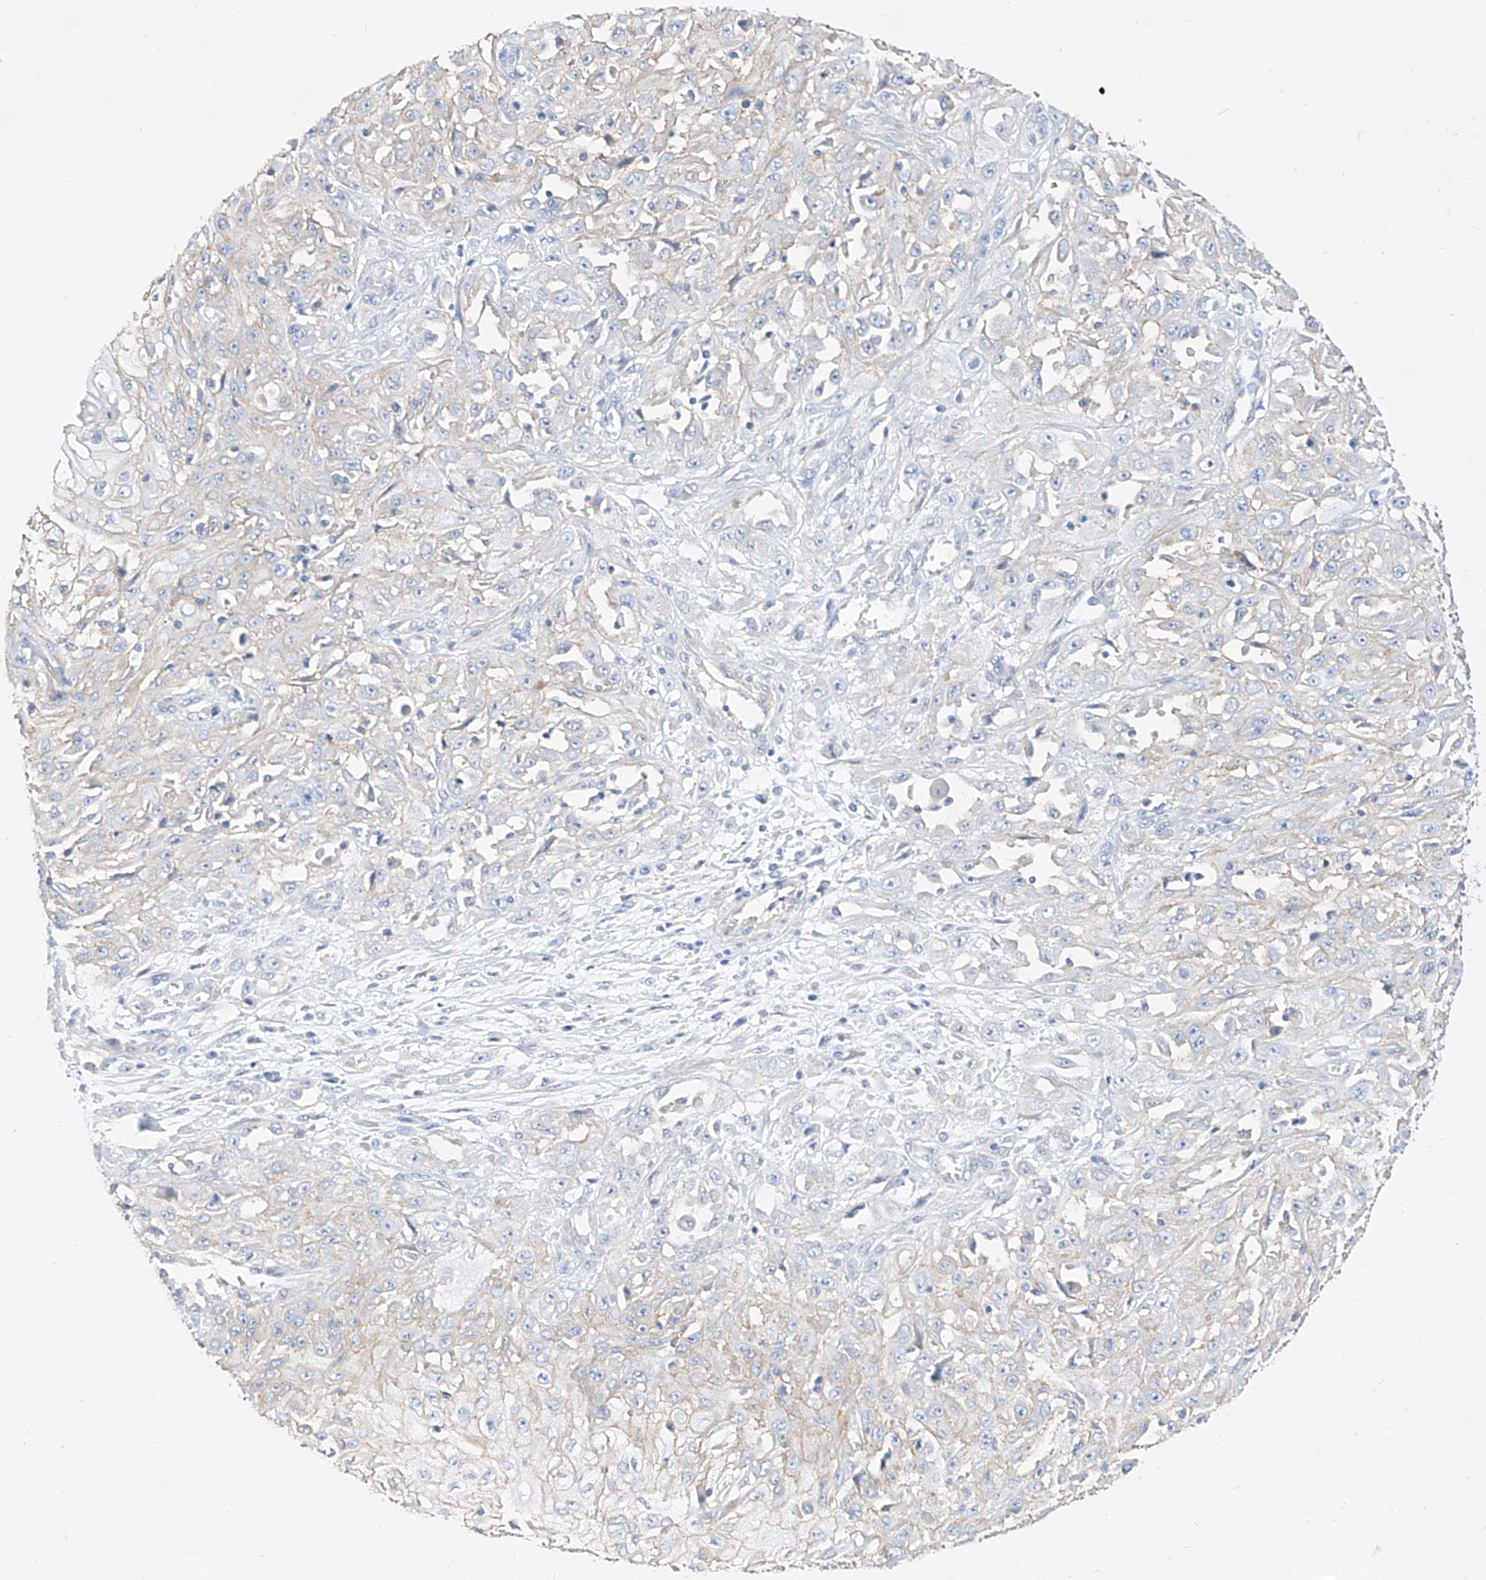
{"staining": {"intensity": "negative", "quantity": "none", "location": "none"}, "tissue": "skin cancer", "cell_type": "Tumor cells", "image_type": "cancer", "snomed": [{"axis": "morphology", "description": "Squamous cell carcinoma, NOS"}, {"axis": "morphology", "description": "Squamous cell carcinoma, metastatic, NOS"}, {"axis": "topography", "description": "Skin"}, {"axis": "topography", "description": "Lymph node"}], "caption": "An IHC image of skin cancer (metastatic squamous cell carcinoma) is shown. There is no staining in tumor cells of skin cancer (metastatic squamous cell carcinoma).", "gene": "SCGB2A1", "patient": {"sex": "male", "age": 75}}